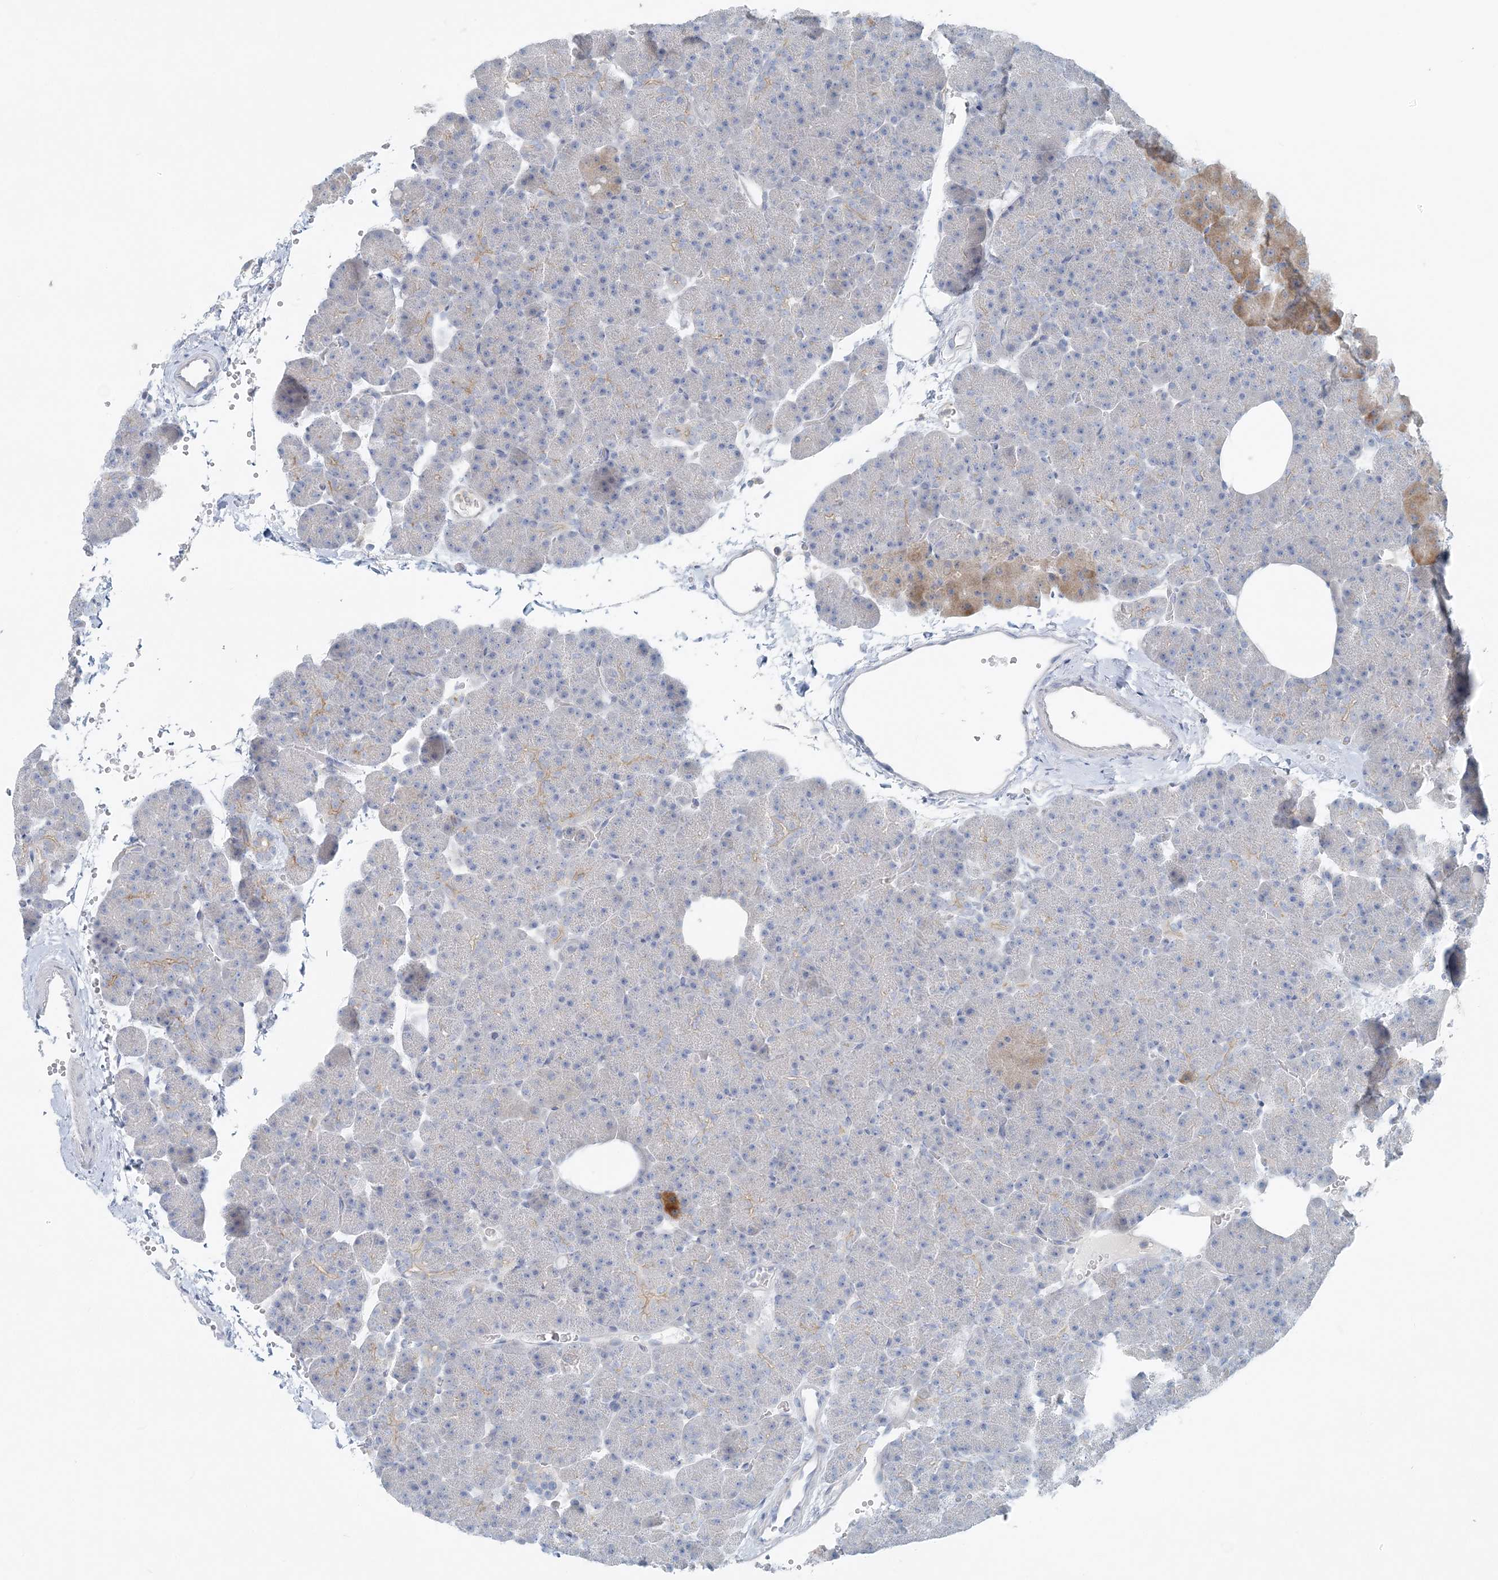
{"staining": {"intensity": "moderate", "quantity": "<25%", "location": "cytoplasmic/membranous"}, "tissue": "pancreas", "cell_type": "Exocrine glandular cells", "image_type": "normal", "snomed": [{"axis": "morphology", "description": "Normal tissue, NOS"}, {"axis": "morphology", "description": "Carcinoid, malignant, NOS"}, {"axis": "topography", "description": "Pancreas"}], "caption": "This is an image of immunohistochemistry (IHC) staining of benign pancreas, which shows moderate positivity in the cytoplasmic/membranous of exocrine glandular cells.", "gene": "ATP11A", "patient": {"sex": "female", "age": 35}}